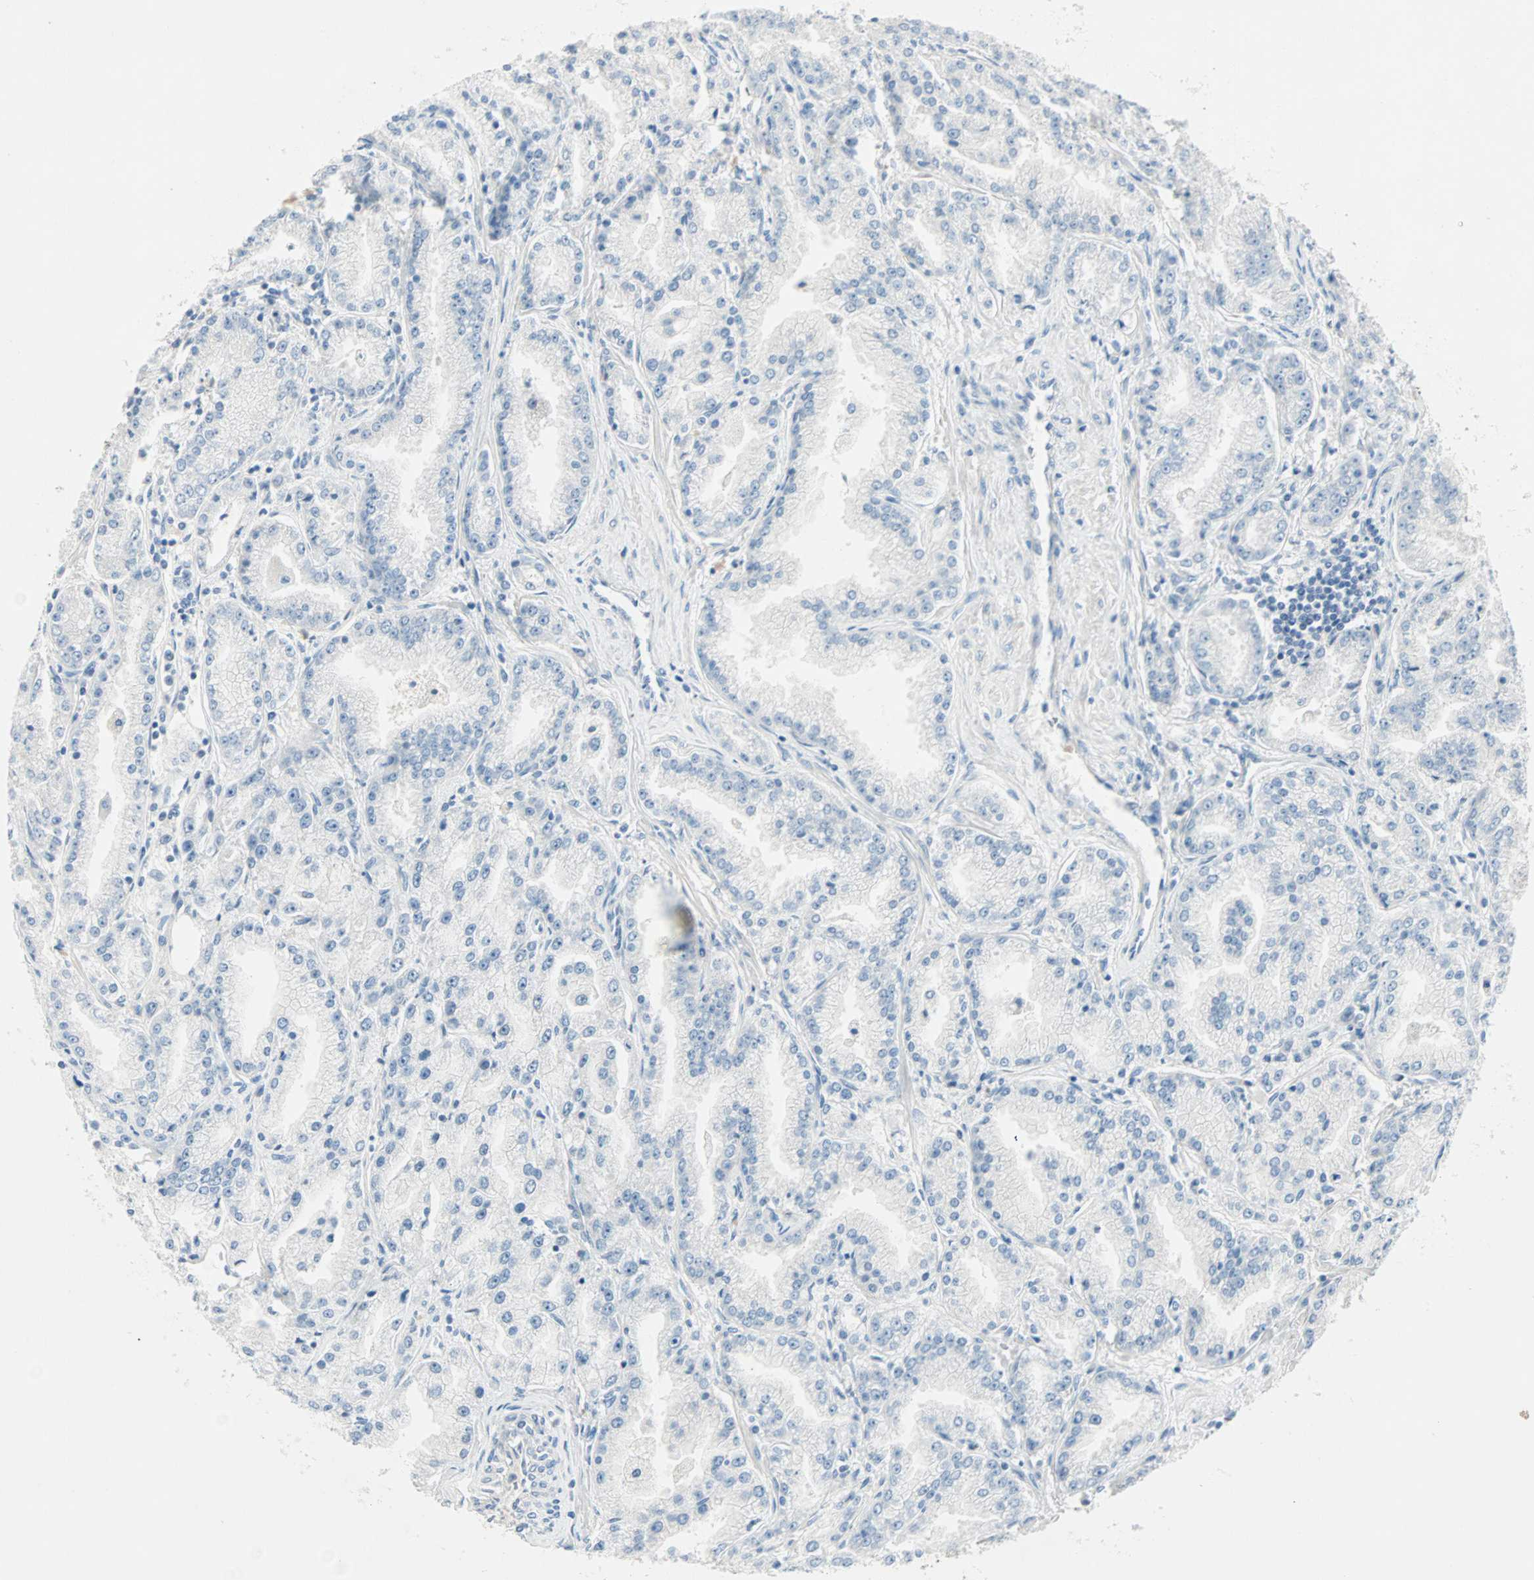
{"staining": {"intensity": "negative", "quantity": "none", "location": "none"}, "tissue": "prostate cancer", "cell_type": "Tumor cells", "image_type": "cancer", "snomed": [{"axis": "morphology", "description": "Adenocarcinoma, High grade"}, {"axis": "topography", "description": "Prostate"}], "caption": "The image reveals no staining of tumor cells in high-grade adenocarcinoma (prostate). (Brightfield microscopy of DAB immunohistochemistry (IHC) at high magnification).", "gene": "NEFH", "patient": {"sex": "male", "age": 61}}